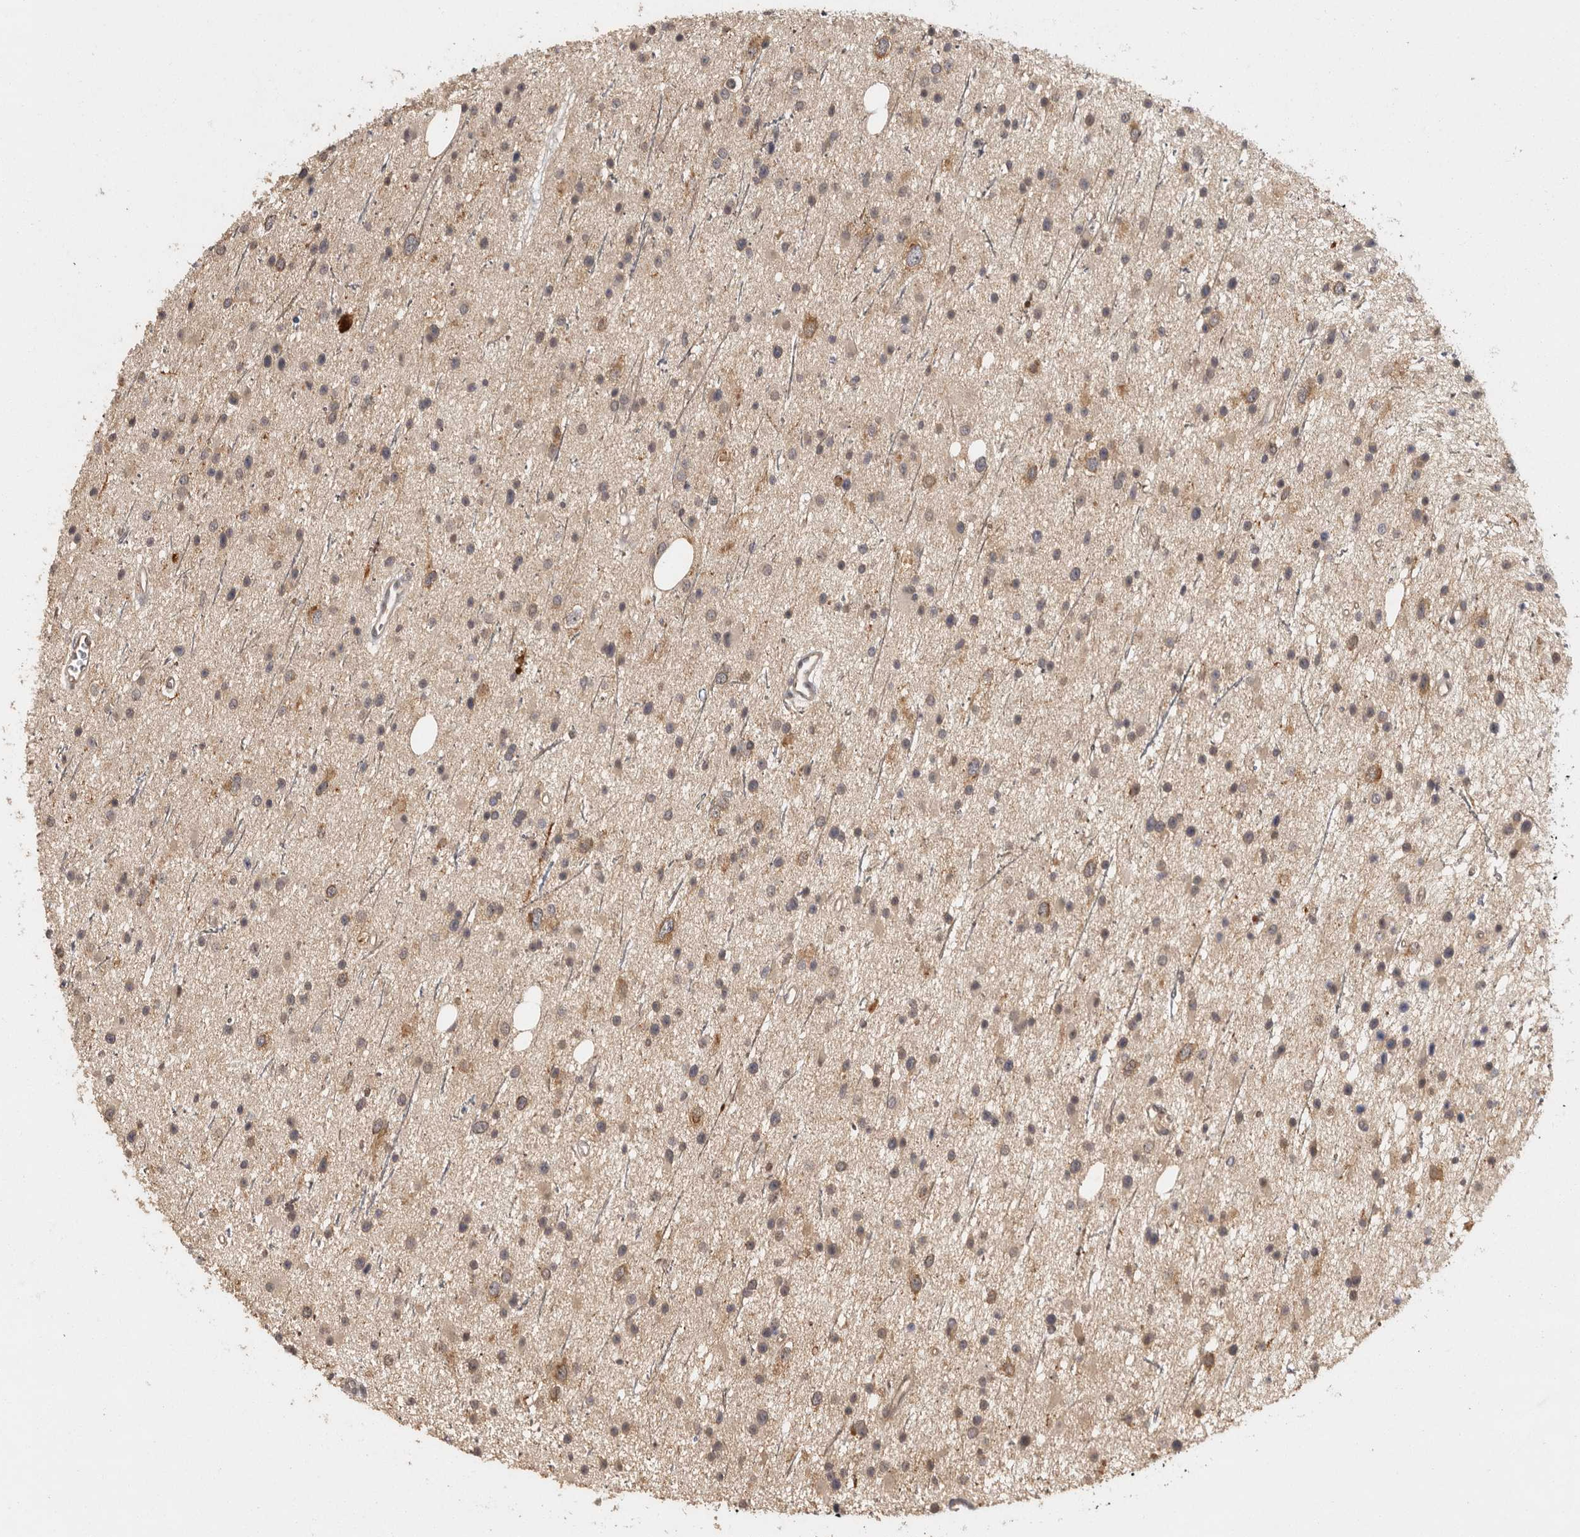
{"staining": {"intensity": "moderate", "quantity": "25%-75%", "location": "cytoplasmic/membranous"}, "tissue": "glioma", "cell_type": "Tumor cells", "image_type": "cancer", "snomed": [{"axis": "morphology", "description": "Glioma, malignant, Low grade"}, {"axis": "topography", "description": "Cerebral cortex"}], "caption": "High-magnification brightfield microscopy of glioma stained with DAB (3,3'-diaminobenzidine) (brown) and counterstained with hematoxylin (blue). tumor cells exhibit moderate cytoplasmic/membranous expression is seen in about25%-75% of cells.", "gene": "BAIAP2", "patient": {"sex": "female", "age": 39}}